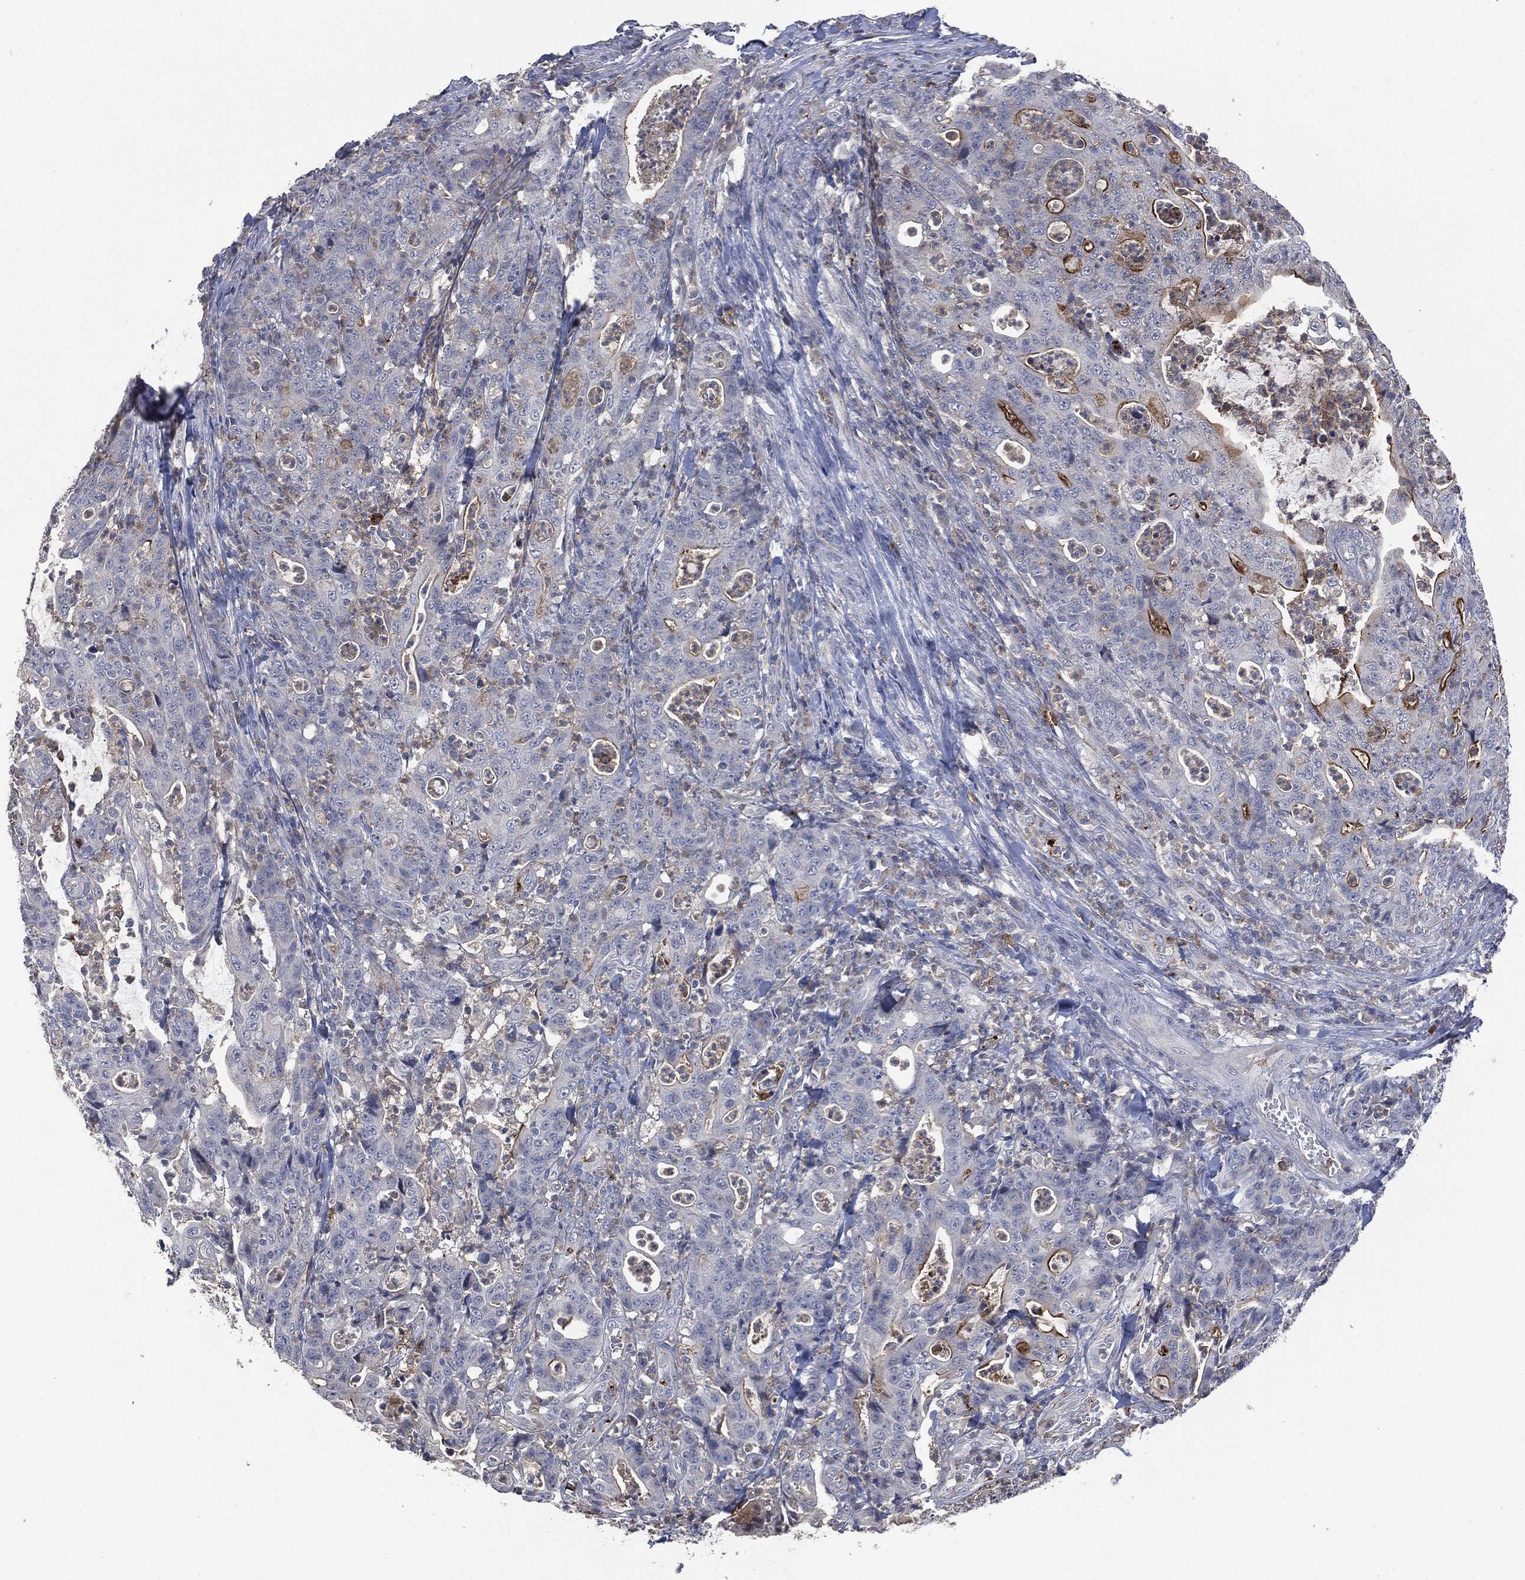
{"staining": {"intensity": "negative", "quantity": "none", "location": "none"}, "tissue": "colorectal cancer", "cell_type": "Tumor cells", "image_type": "cancer", "snomed": [{"axis": "morphology", "description": "Adenocarcinoma, NOS"}, {"axis": "topography", "description": "Colon"}], "caption": "A histopathology image of colorectal cancer stained for a protein demonstrates no brown staining in tumor cells. (DAB immunohistochemistry (IHC) visualized using brightfield microscopy, high magnification).", "gene": "CD33", "patient": {"sex": "male", "age": 70}}